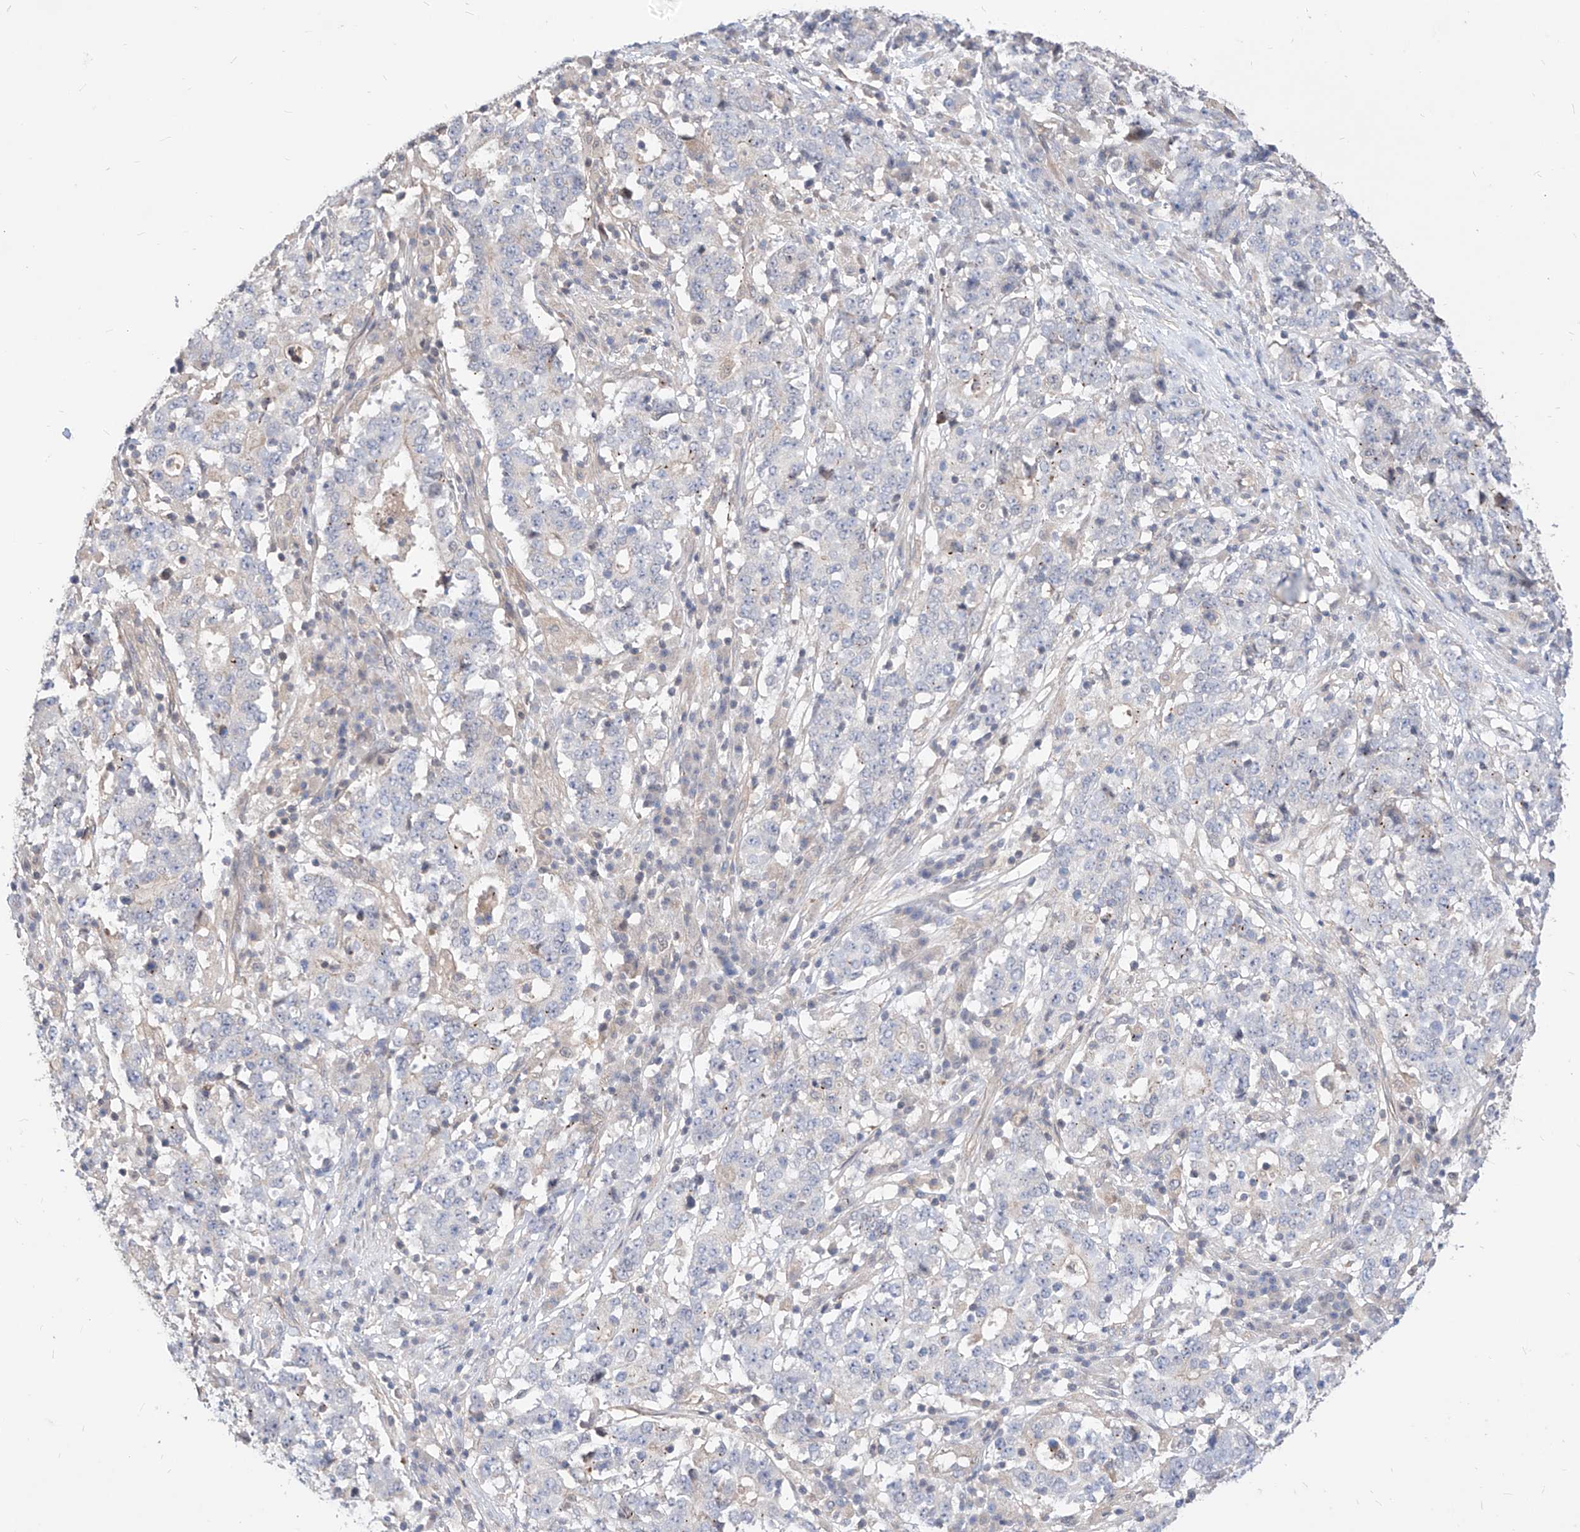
{"staining": {"intensity": "negative", "quantity": "none", "location": "none"}, "tissue": "stomach cancer", "cell_type": "Tumor cells", "image_type": "cancer", "snomed": [{"axis": "morphology", "description": "Adenocarcinoma, NOS"}, {"axis": "topography", "description": "Stomach"}], "caption": "Photomicrograph shows no significant protein expression in tumor cells of stomach cancer.", "gene": "TSNAX", "patient": {"sex": "male", "age": 59}}